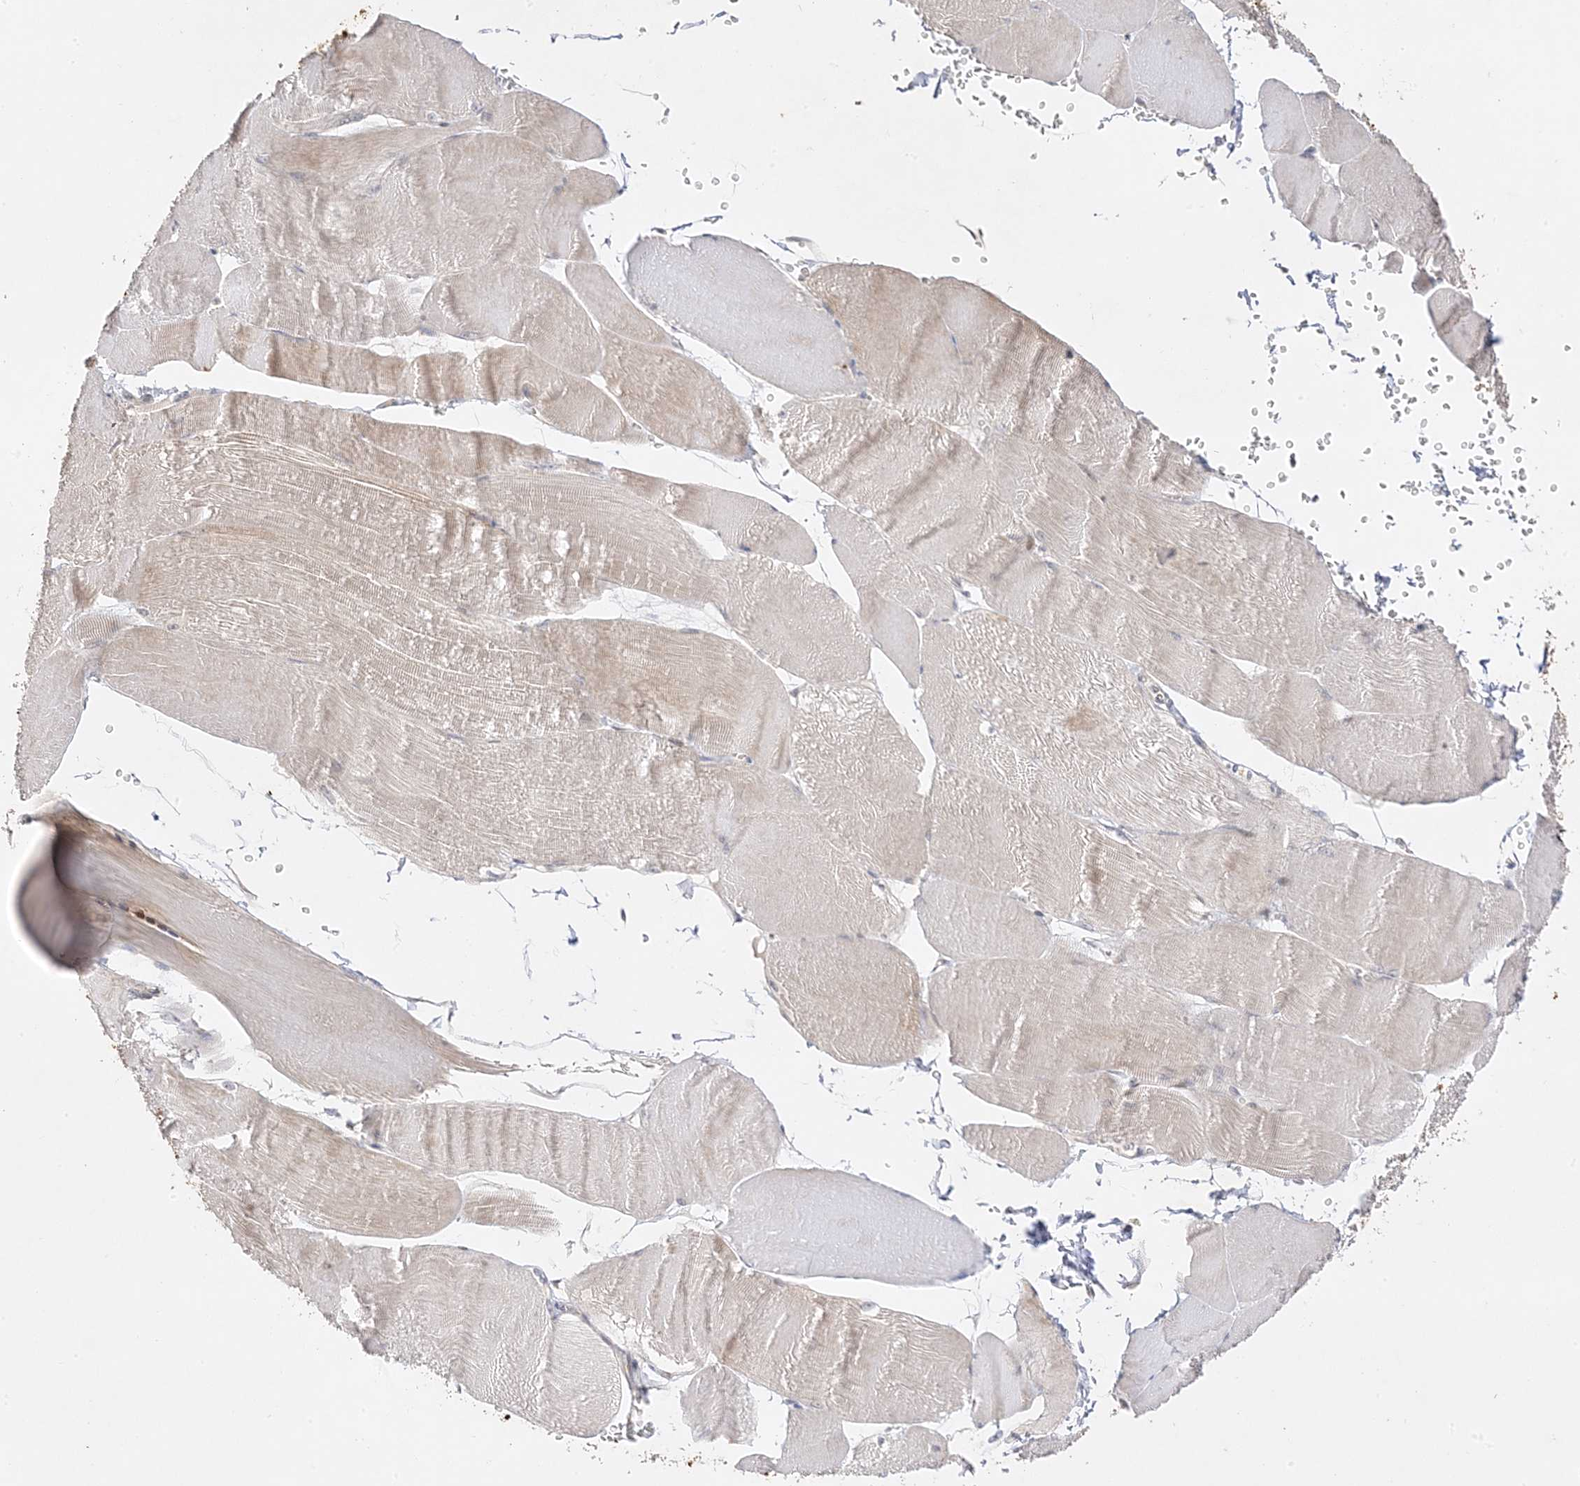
{"staining": {"intensity": "moderate", "quantity": "<25%", "location": "cytoplasmic/membranous"}, "tissue": "skeletal muscle", "cell_type": "Myocytes", "image_type": "normal", "snomed": [{"axis": "morphology", "description": "Normal tissue, NOS"}, {"axis": "morphology", "description": "Basal cell carcinoma"}, {"axis": "topography", "description": "Skeletal muscle"}], "caption": "Skeletal muscle was stained to show a protein in brown. There is low levels of moderate cytoplasmic/membranous positivity in about <25% of myocytes. Nuclei are stained in blue.", "gene": "C2CD2", "patient": {"sex": "female", "age": 64}}